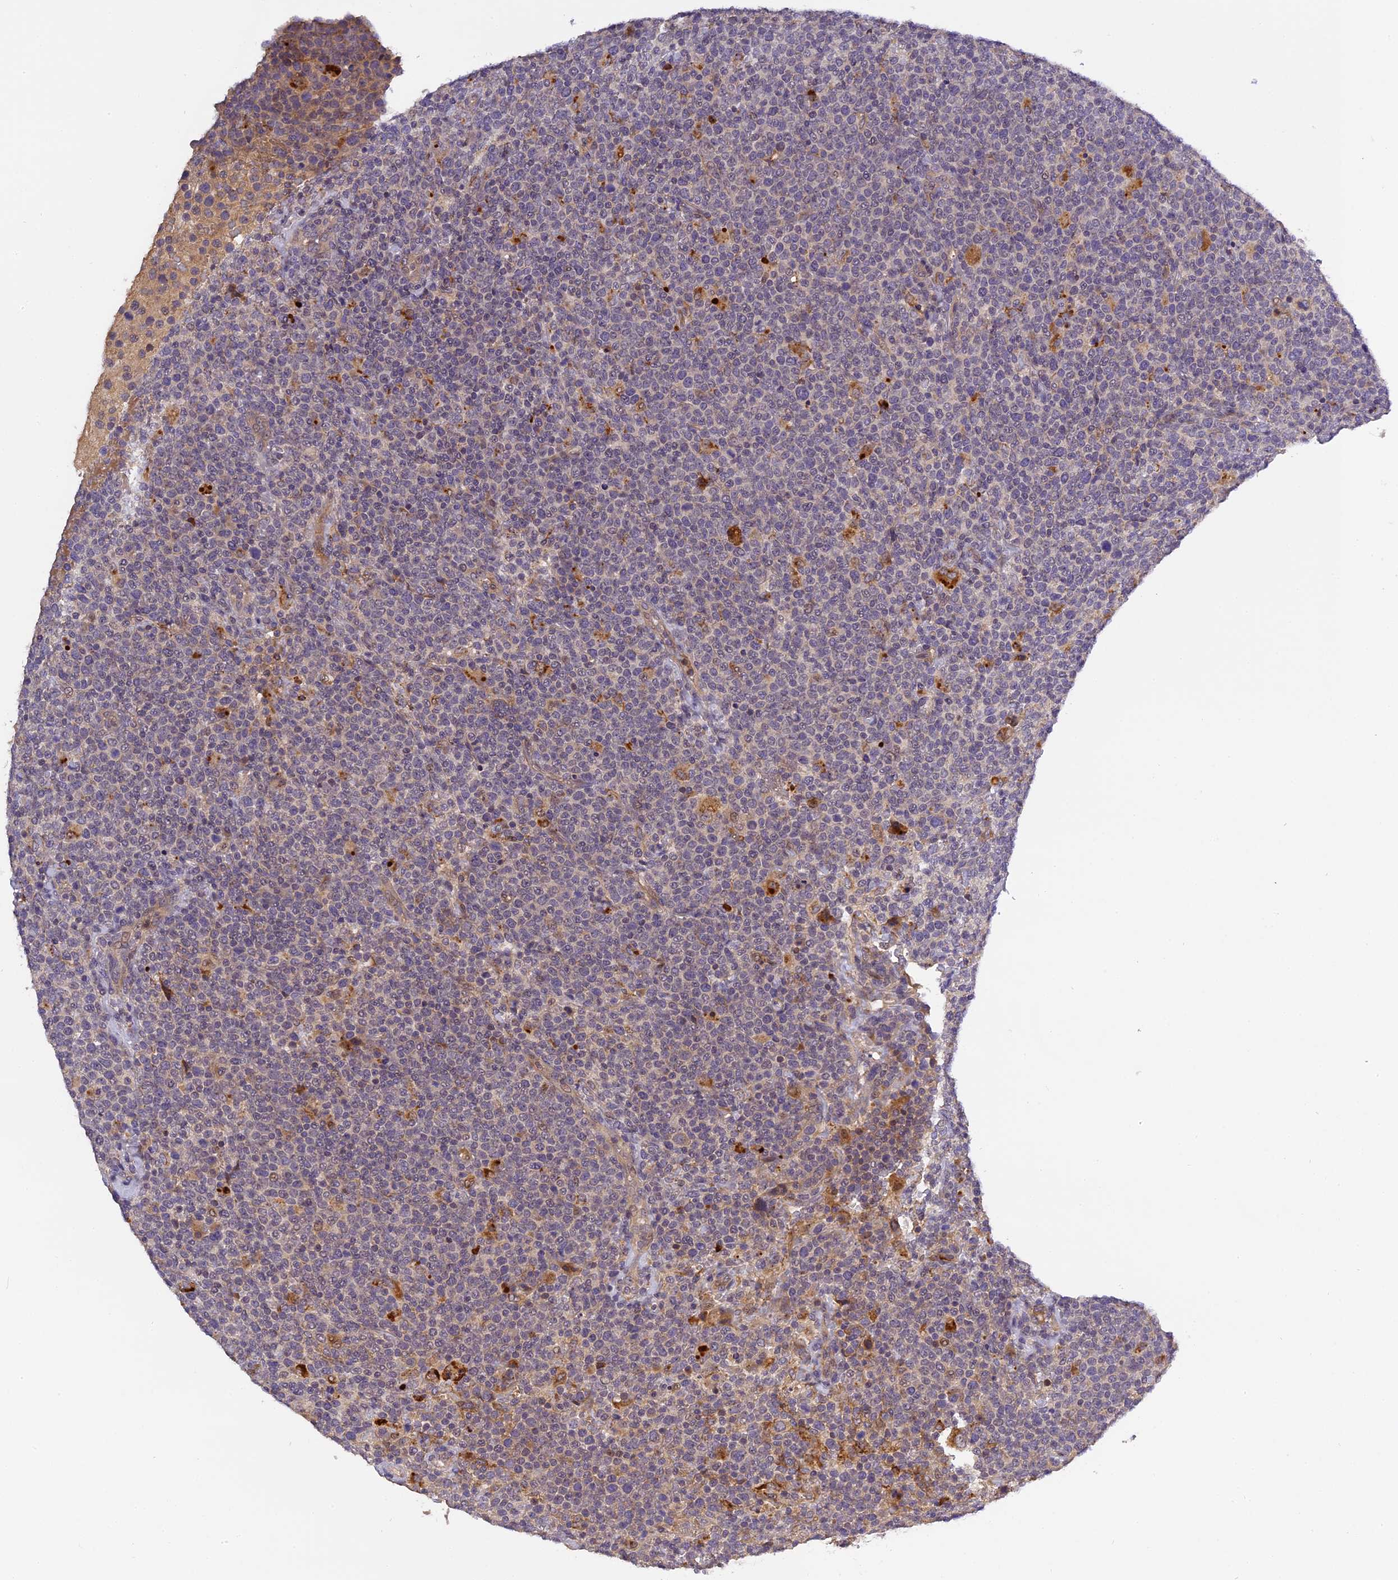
{"staining": {"intensity": "negative", "quantity": "none", "location": "none"}, "tissue": "lymphoma", "cell_type": "Tumor cells", "image_type": "cancer", "snomed": [{"axis": "morphology", "description": "Malignant lymphoma, non-Hodgkin's type, High grade"}, {"axis": "topography", "description": "Lymph node"}], "caption": "An image of malignant lymphoma, non-Hodgkin's type (high-grade) stained for a protein exhibits no brown staining in tumor cells. (DAB immunohistochemistry (IHC) with hematoxylin counter stain).", "gene": "FNIP2", "patient": {"sex": "male", "age": 61}}